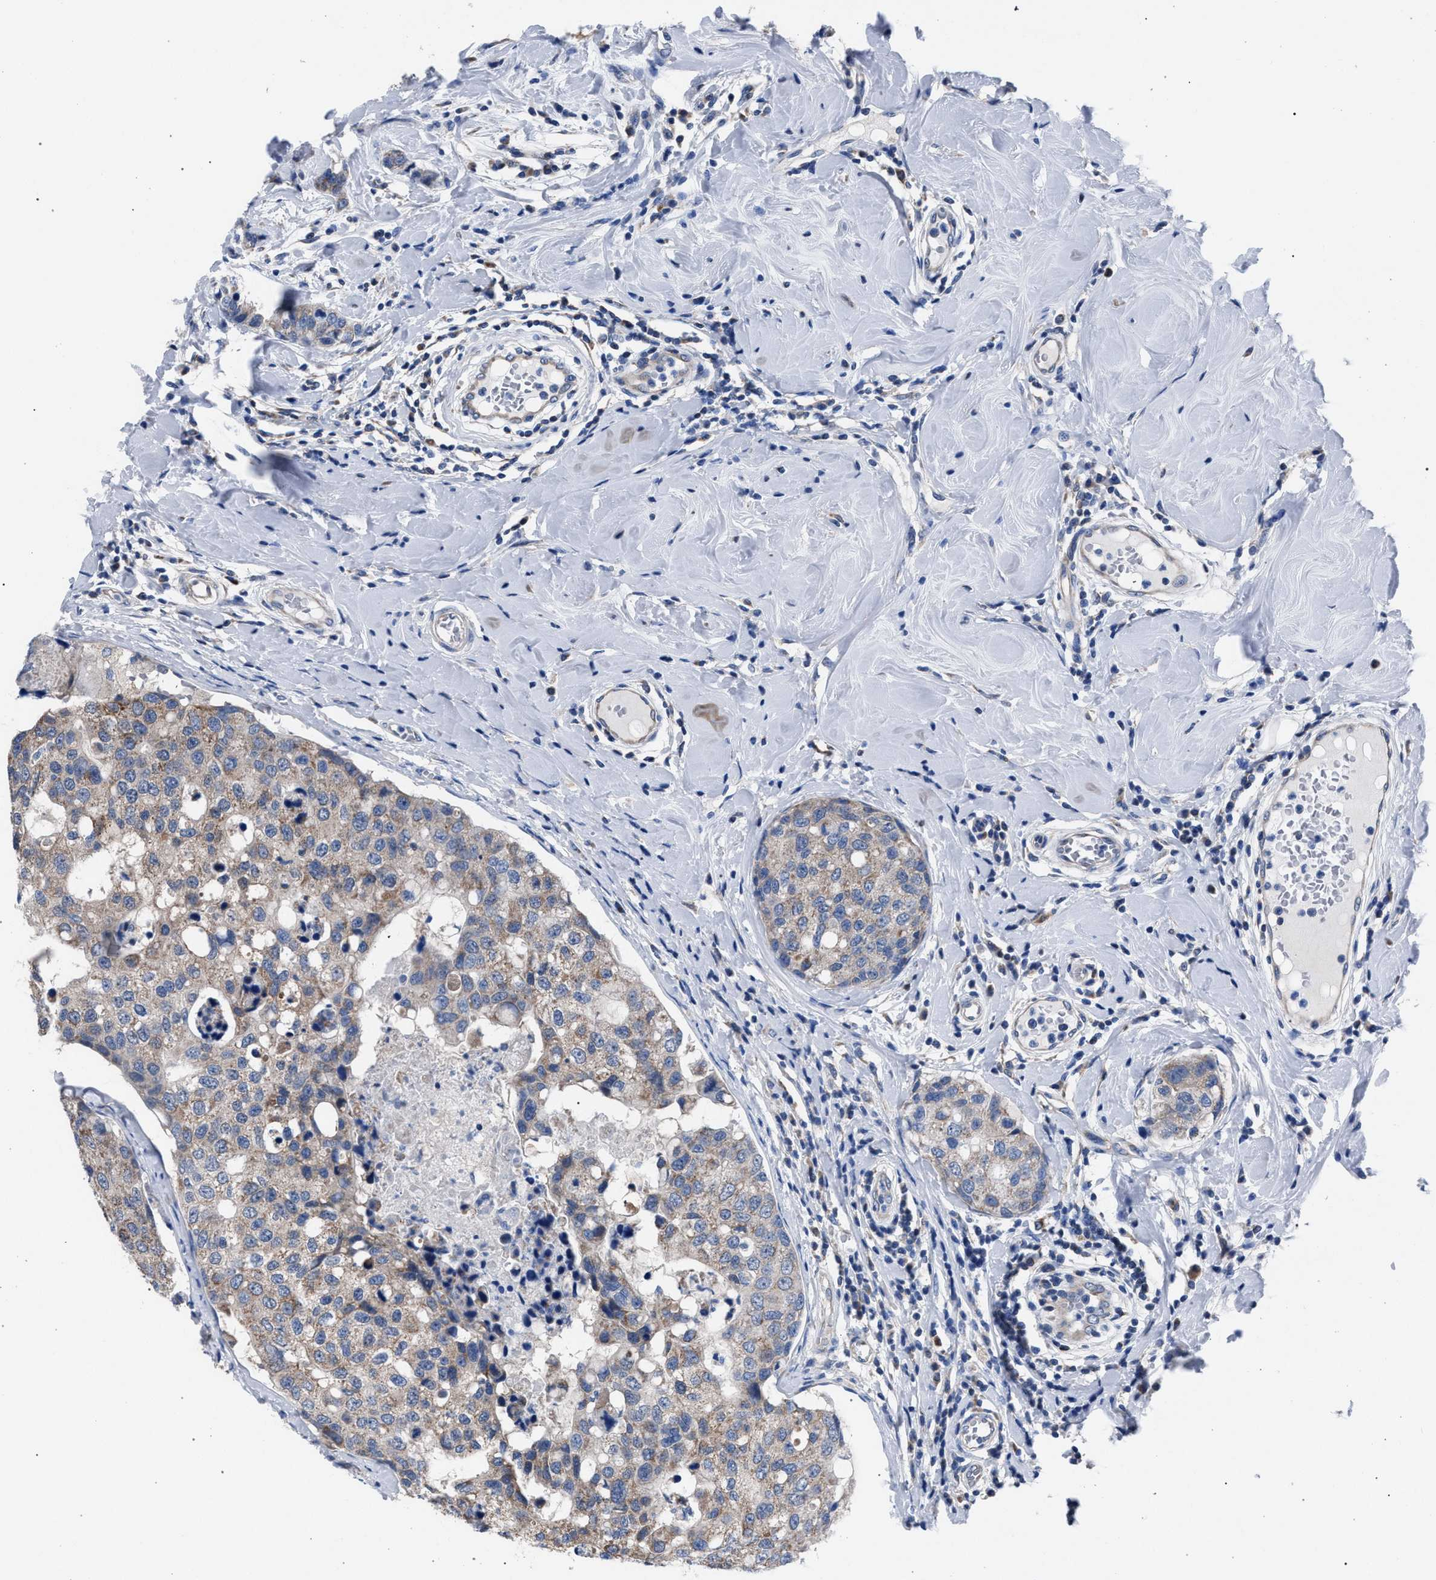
{"staining": {"intensity": "weak", "quantity": "<25%", "location": "cytoplasmic/membranous"}, "tissue": "breast cancer", "cell_type": "Tumor cells", "image_type": "cancer", "snomed": [{"axis": "morphology", "description": "Duct carcinoma"}, {"axis": "topography", "description": "Breast"}], "caption": "This is a photomicrograph of immunohistochemistry (IHC) staining of intraductal carcinoma (breast), which shows no staining in tumor cells.", "gene": "CRYZ", "patient": {"sex": "female", "age": 27}}